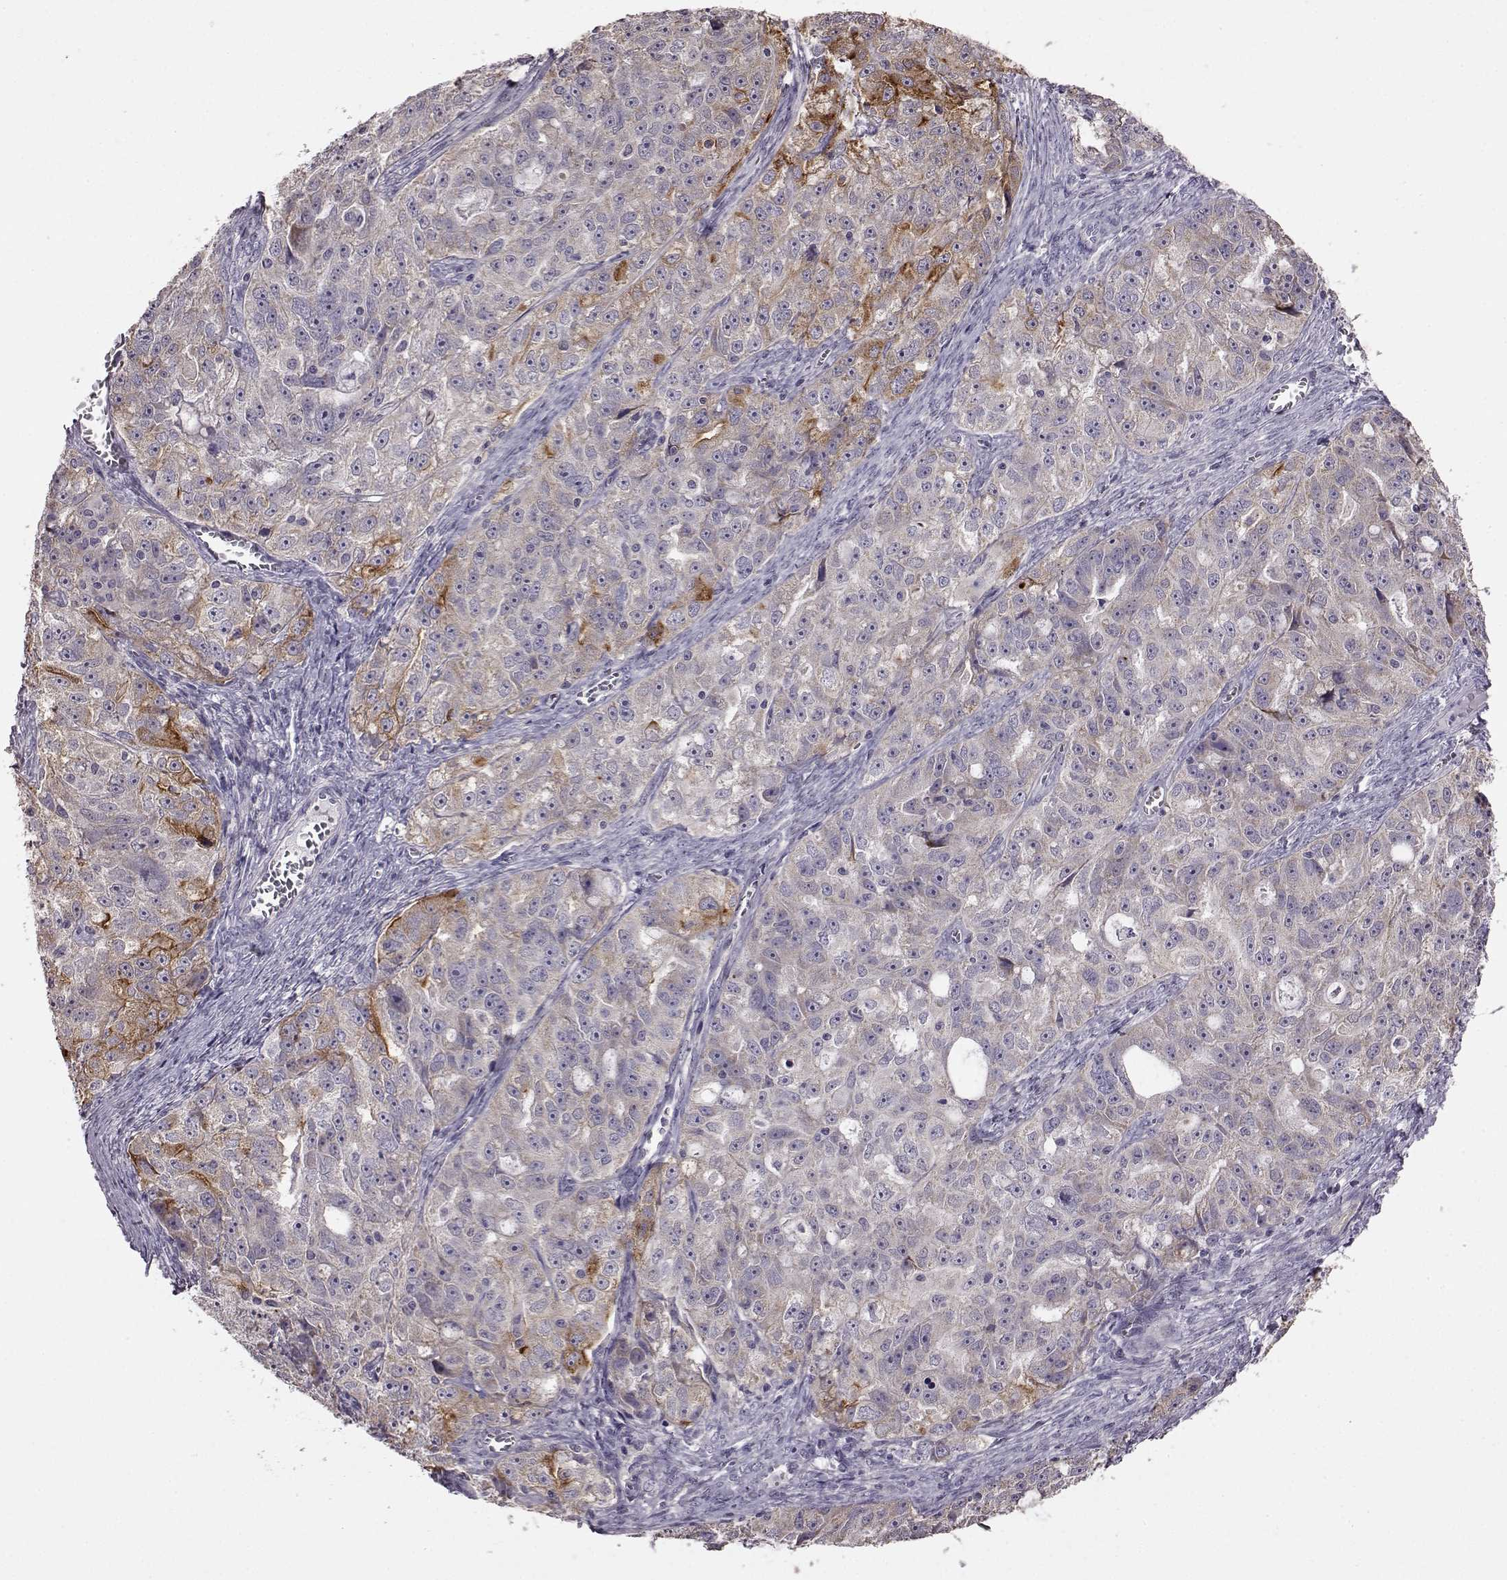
{"staining": {"intensity": "weak", "quantity": "<25%", "location": "cytoplasmic/membranous"}, "tissue": "ovarian cancer", "cell_type": "Tumor cells", "image_type": "cancer", "snomed": [{"axis": "morphology", "description": "Cystadenocarcinoma, serous, NOS"}, {"axis": "topography", "description": "Ovary"}], "caption": "There is no significant staining in tumor cells of ovarian serous cystadenocarcinoma.", "gene": "ADGRG2", "patient": {"sex": "female", "age": 51}}